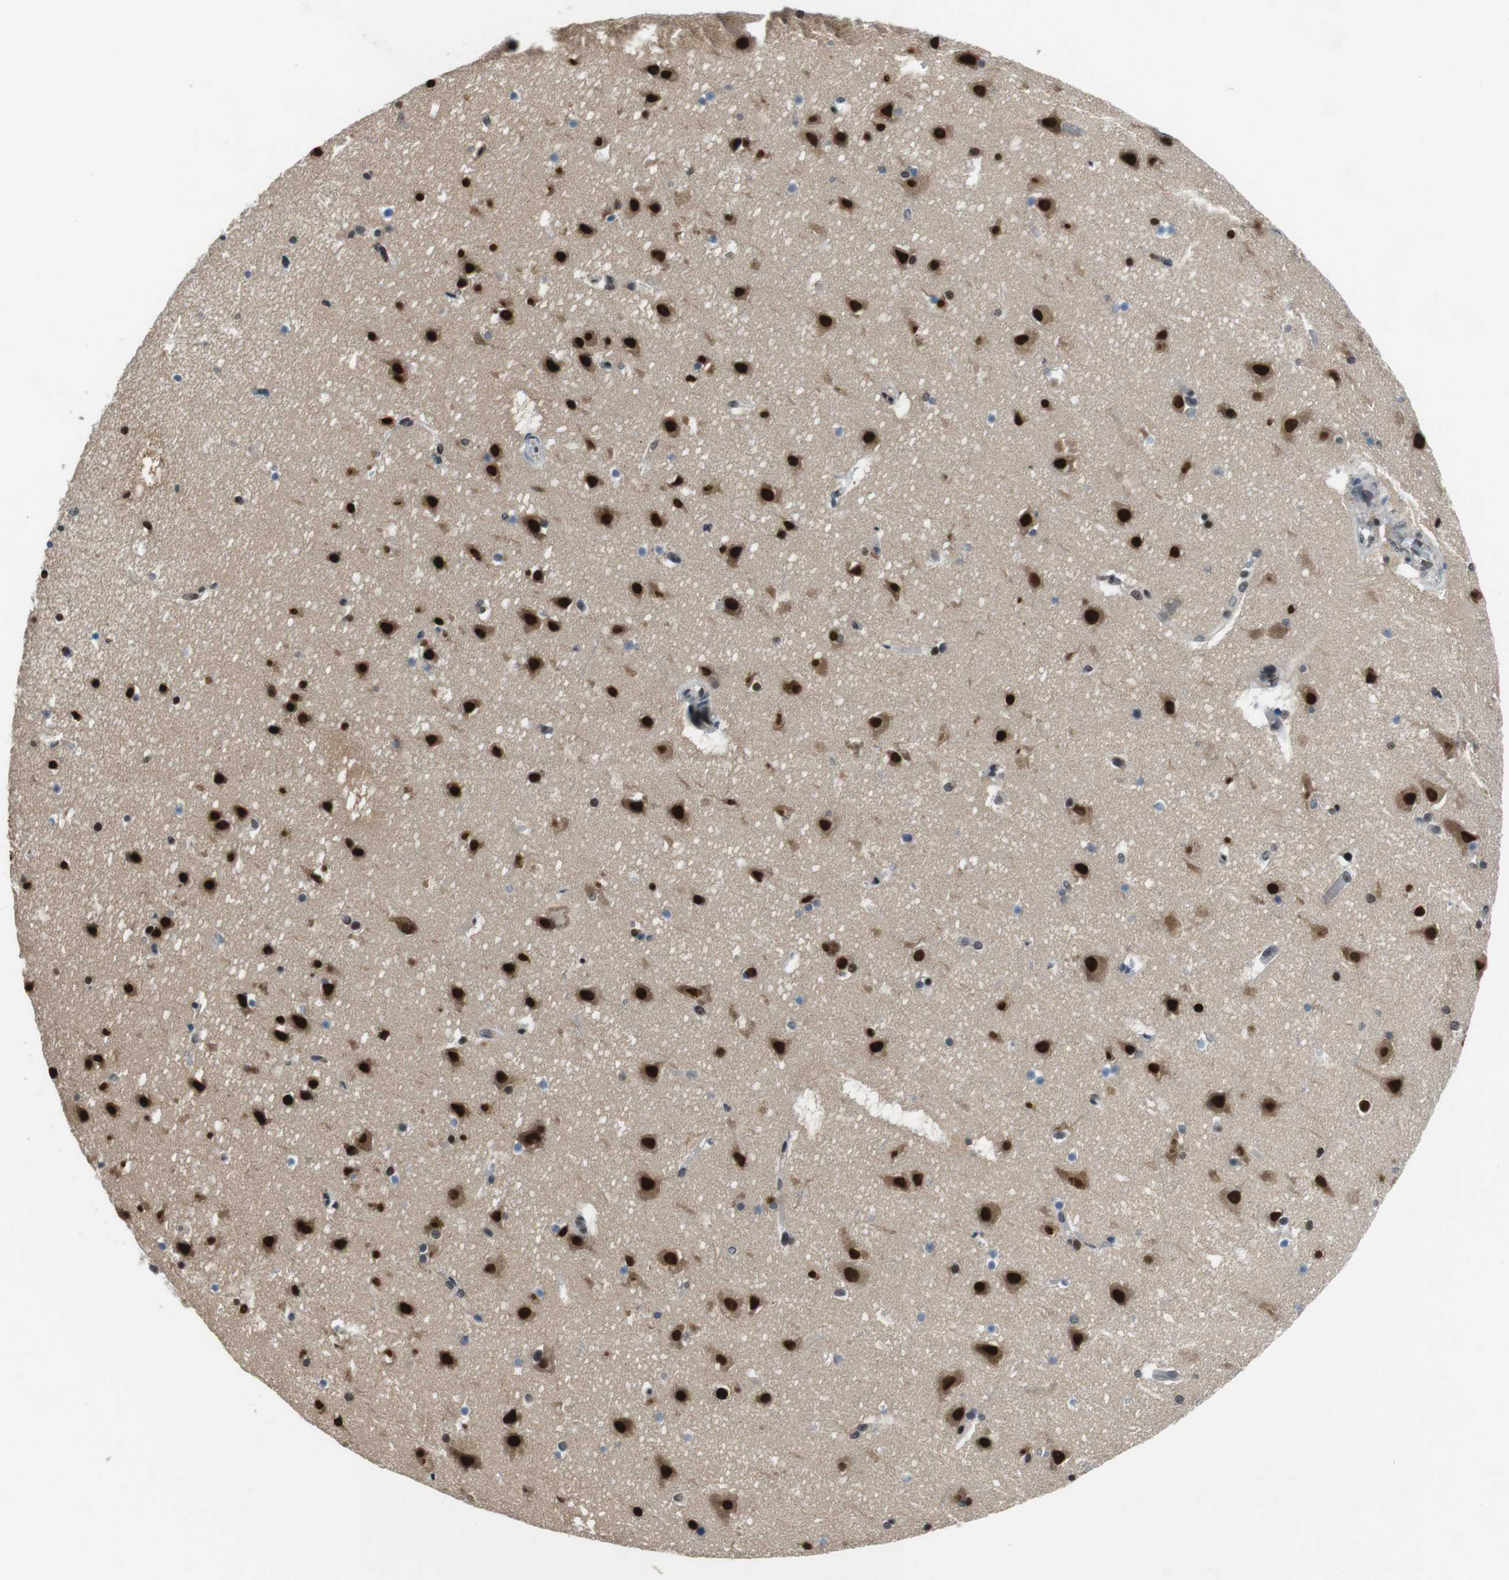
{"staining": {"intensity": "weak", "quantity": "25%-75%", "location": "nuclear"}, "tissue": "cerebral cortex", "cell_type": "Endothelial cells", "image_type": "normal", "snomed": [{"axis": "morphology", "description": "Normal tissue, NOS"}, {"axis": "topography", "description": "Cerebral cortex"}], "caption": "Human cerebral cortex stained for a protein (brown) displays weak nuclear positive expression in approximately 25%-75% of endothelial cells.", "gene": "NEK4", "patient": {"sex": "male", "age": 45}}